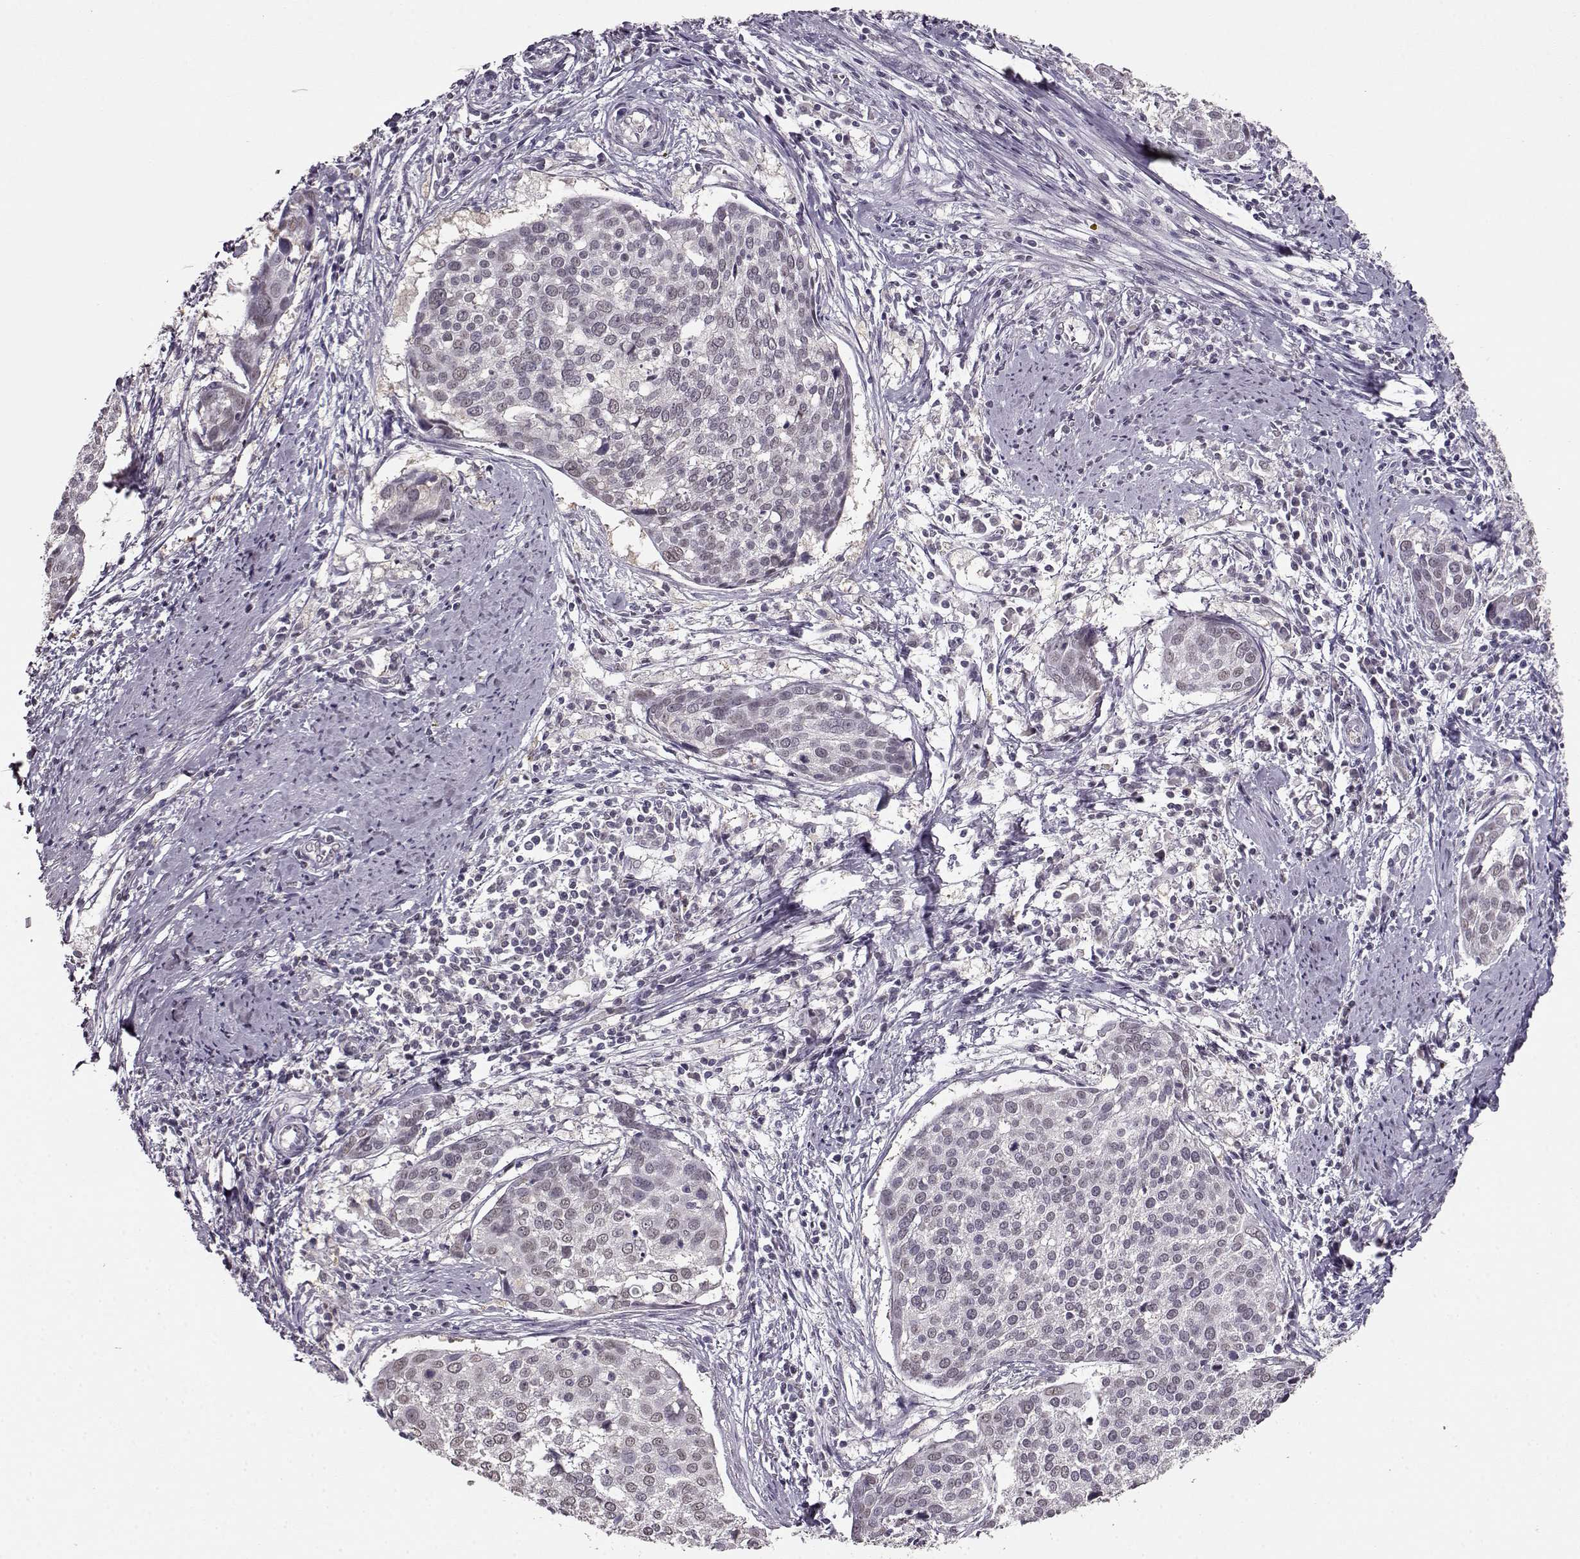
{"staining": {"intensity": "weak", "quantity": "<25%", "location": "nuclear"}, "tissue": "cervical cancer", "cell_type": "Tumor cells", "image_type": "cancer", "snomed": [{"axis": "morphology", "description": "Squamous cell carcinoma, NOS"}, {"axis": "topography", "description": "Cervix"}], "caption": "Immunohistochemical staining of human cervical cancer displays no significant staining in tumor cells.", "gene": "RP1L1", "patient": {"sex": "female", "age": 39}}